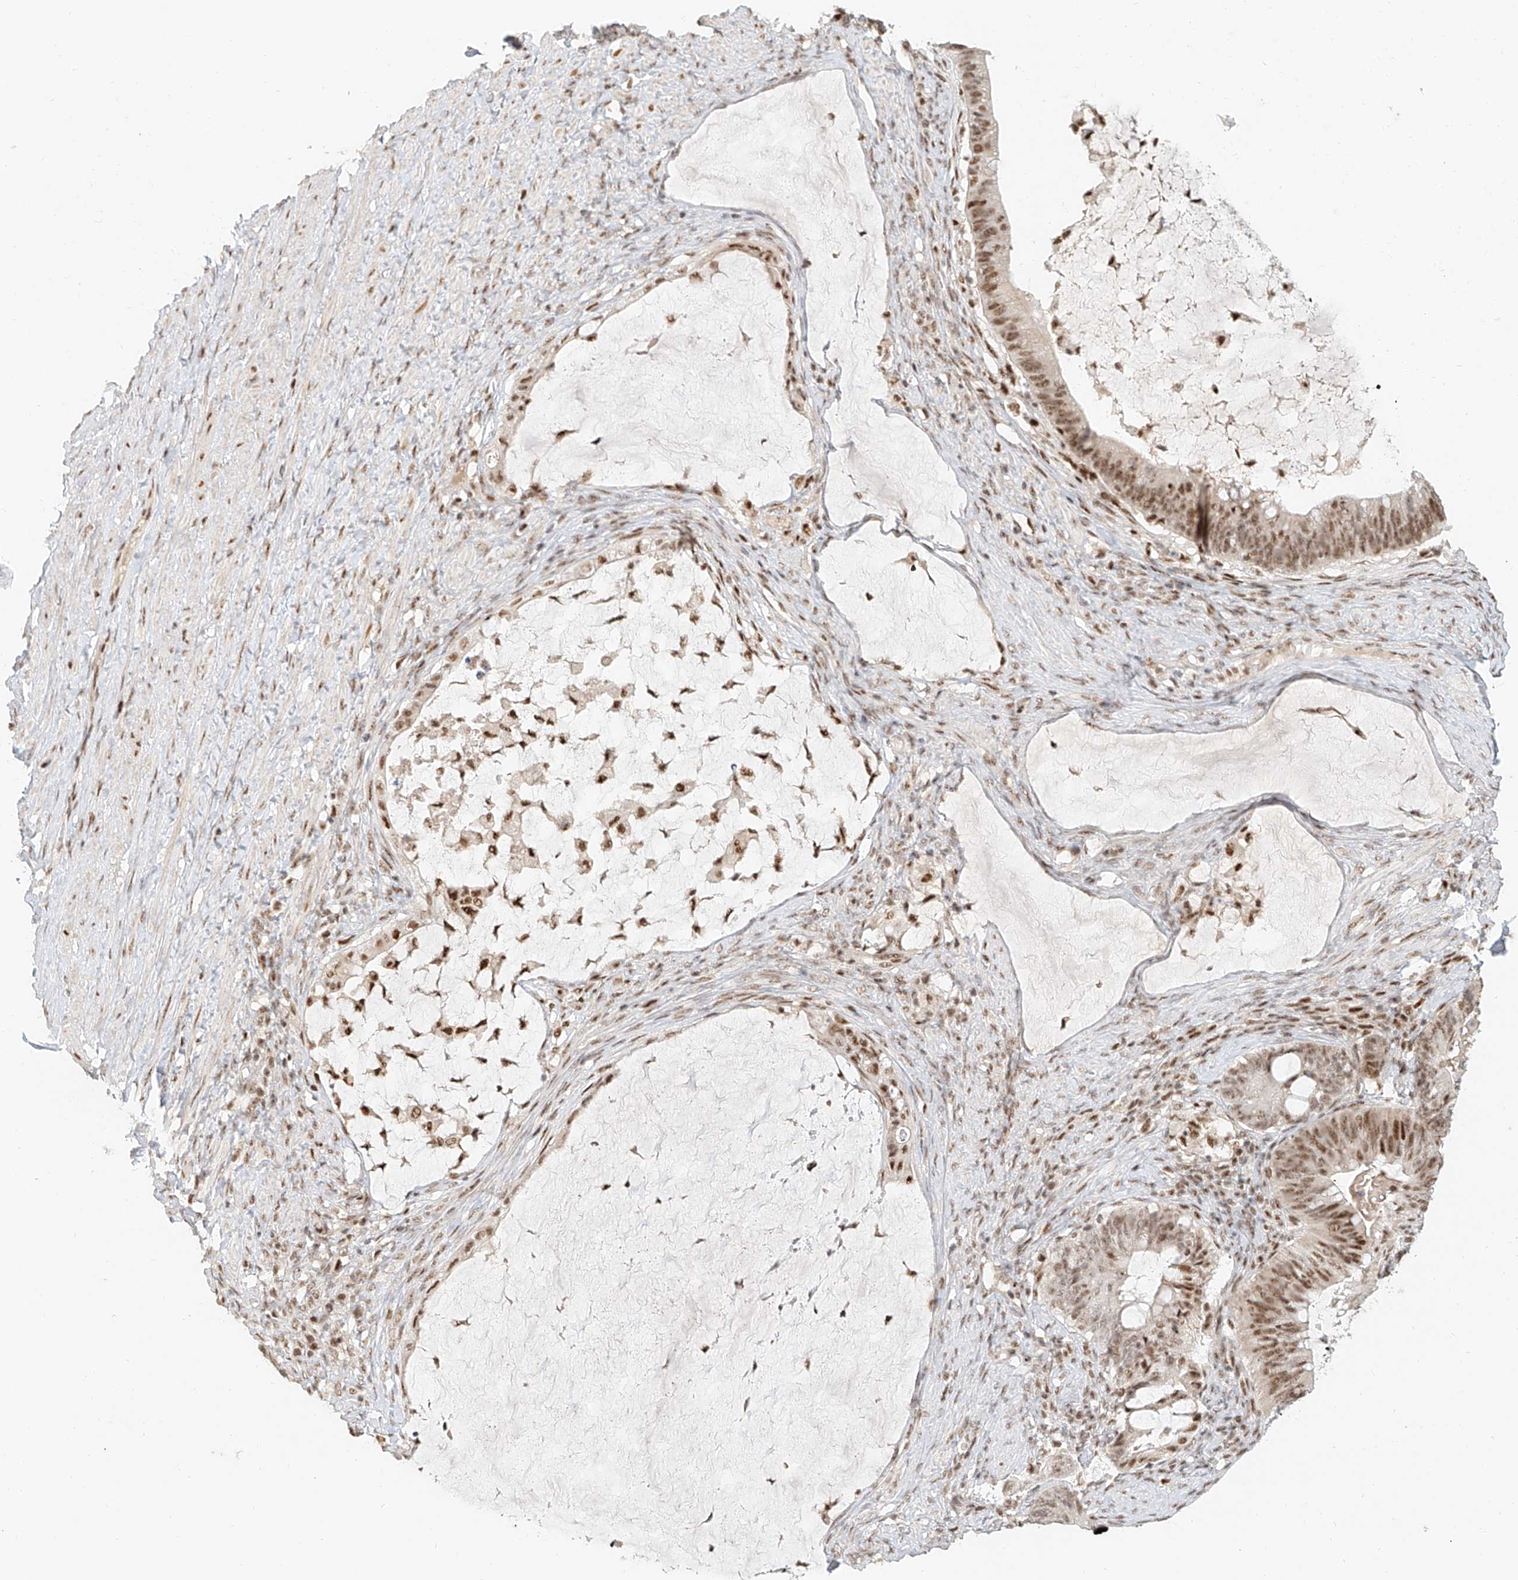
{"staining": {"intensity": "moderate", "quantity": ">75%", "location": "nuclear"}, "tissue": "ovarian cancer", "cell_type": "Tumor cells", "image_type": "cancer", "snomed": [{"axis": "morphology", "description": "Cystadenocarcinoma, mucinous, NOS"}, {"axis": "topography", "description": "Ovary"}], "caption": "Protein staining of ovarian mucinous cystadenocarcinoma tissue displays moderate nuclear expression in approximately >75% of tumor cells. (DAB (3,3'-diaminobenzidine) IHC, brown staining for protein, blue staining for nuclei).", "gene": "CXorf58", "patient": {"sex": "female", "age": 61}}